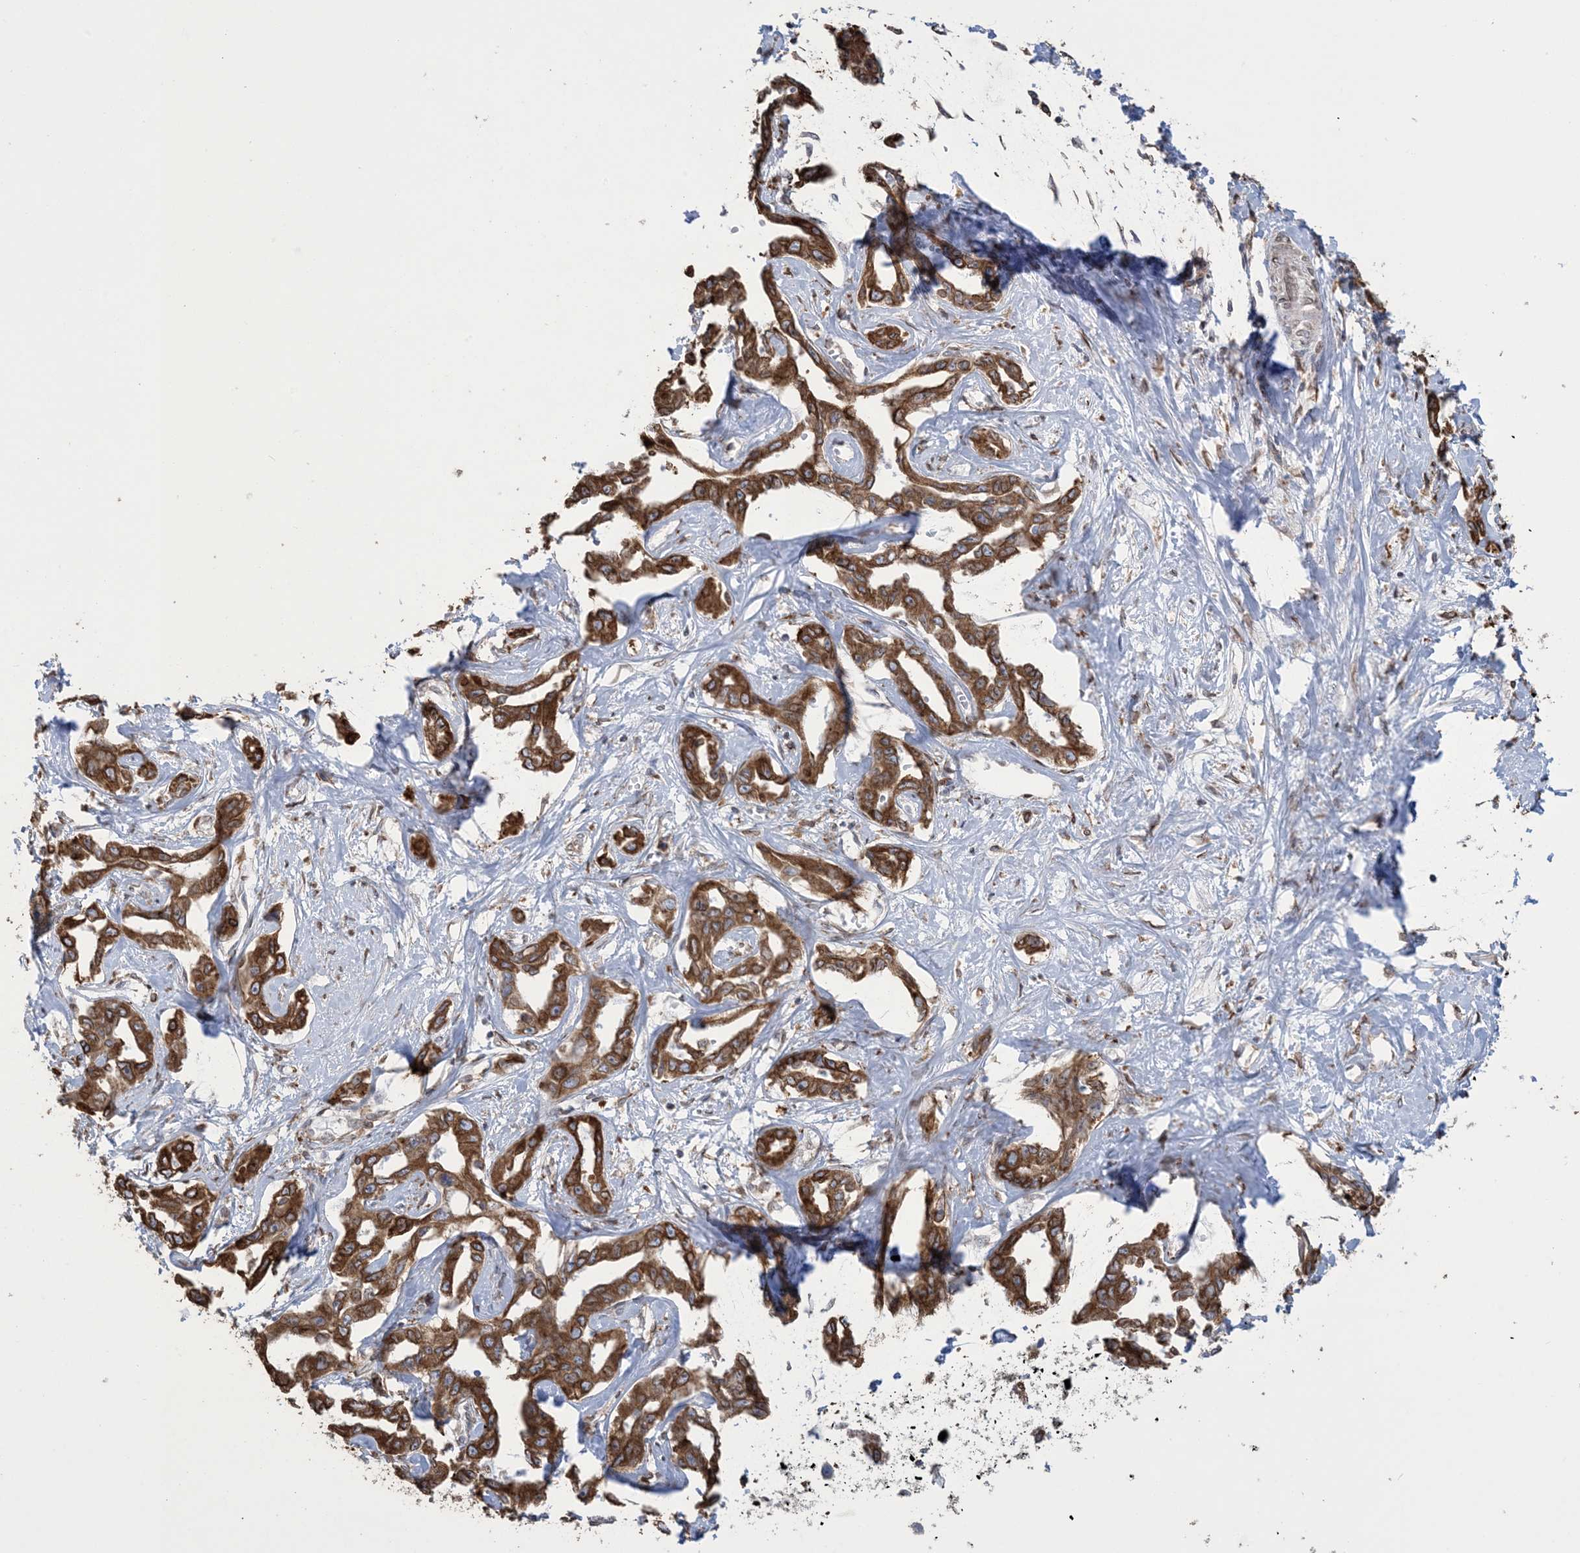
{"staining": {"intensity": "strong", "quantity": ">75%", "location": "cytoplasmic/membranous"}, "tissue": "liver cancer", "cell_type": "Tumor cells", "image_type": "cancer", "snomed": [{"axis": "morphology", "description": "Cholangiocarcinoma"}, {"axis": "topography", "description": "Liver"}], "caption": "An IHC histopathology image of neoplastic tissue is shown. Protein staining in brown shows strong cytoplasmic/membranous positivity in liver cholangiocarcinoma within tumor cells.", "gene": "SHANK1", "patient": {"sex": "male", "age": 59}}